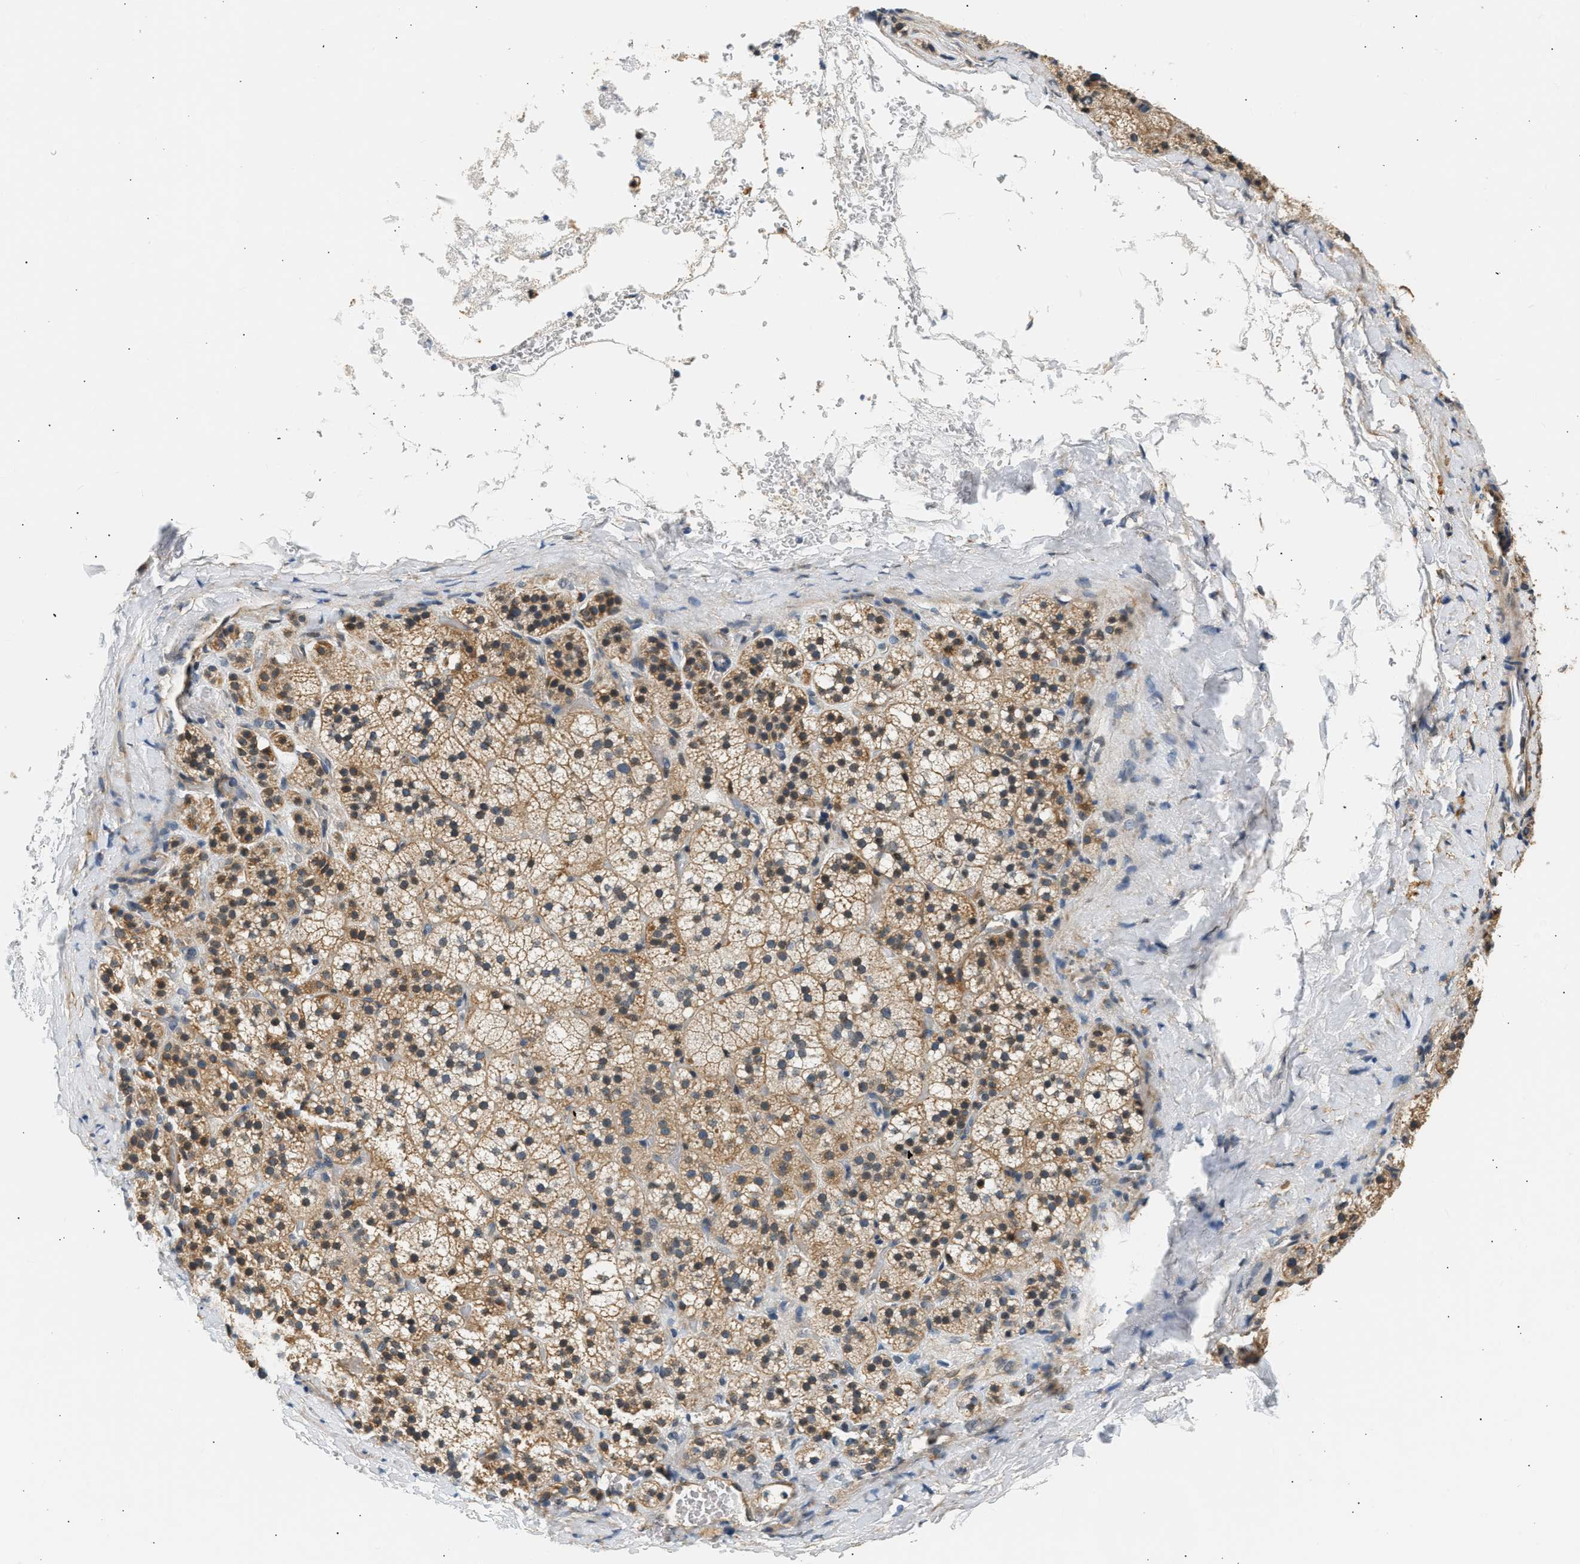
{"staining": {"intensity": "moderate", "quantity": "25%-75%", "location": "cytoplasmic/membranous"}, "tissue": "adrenal gland", "cell_type": "Glandular cells", "image_type": "normal", "snomed": [{"axis": "morphology", "description": "Normal tissue, NOS"}, {"axis": "topography", "description": "Adrenal gland"}], "caption": "Adrenal gland stained with DAB immunohistochemistry (IHC) displays medium levels of moderate cytoplasmic/membranous expression in approximately 25%-75% of glandular cells. The protein of interest is shown in brown color, while the nuclei are stained blue.", "gene": "WDR31", "patient": {"sex": "female", "age": 44}}